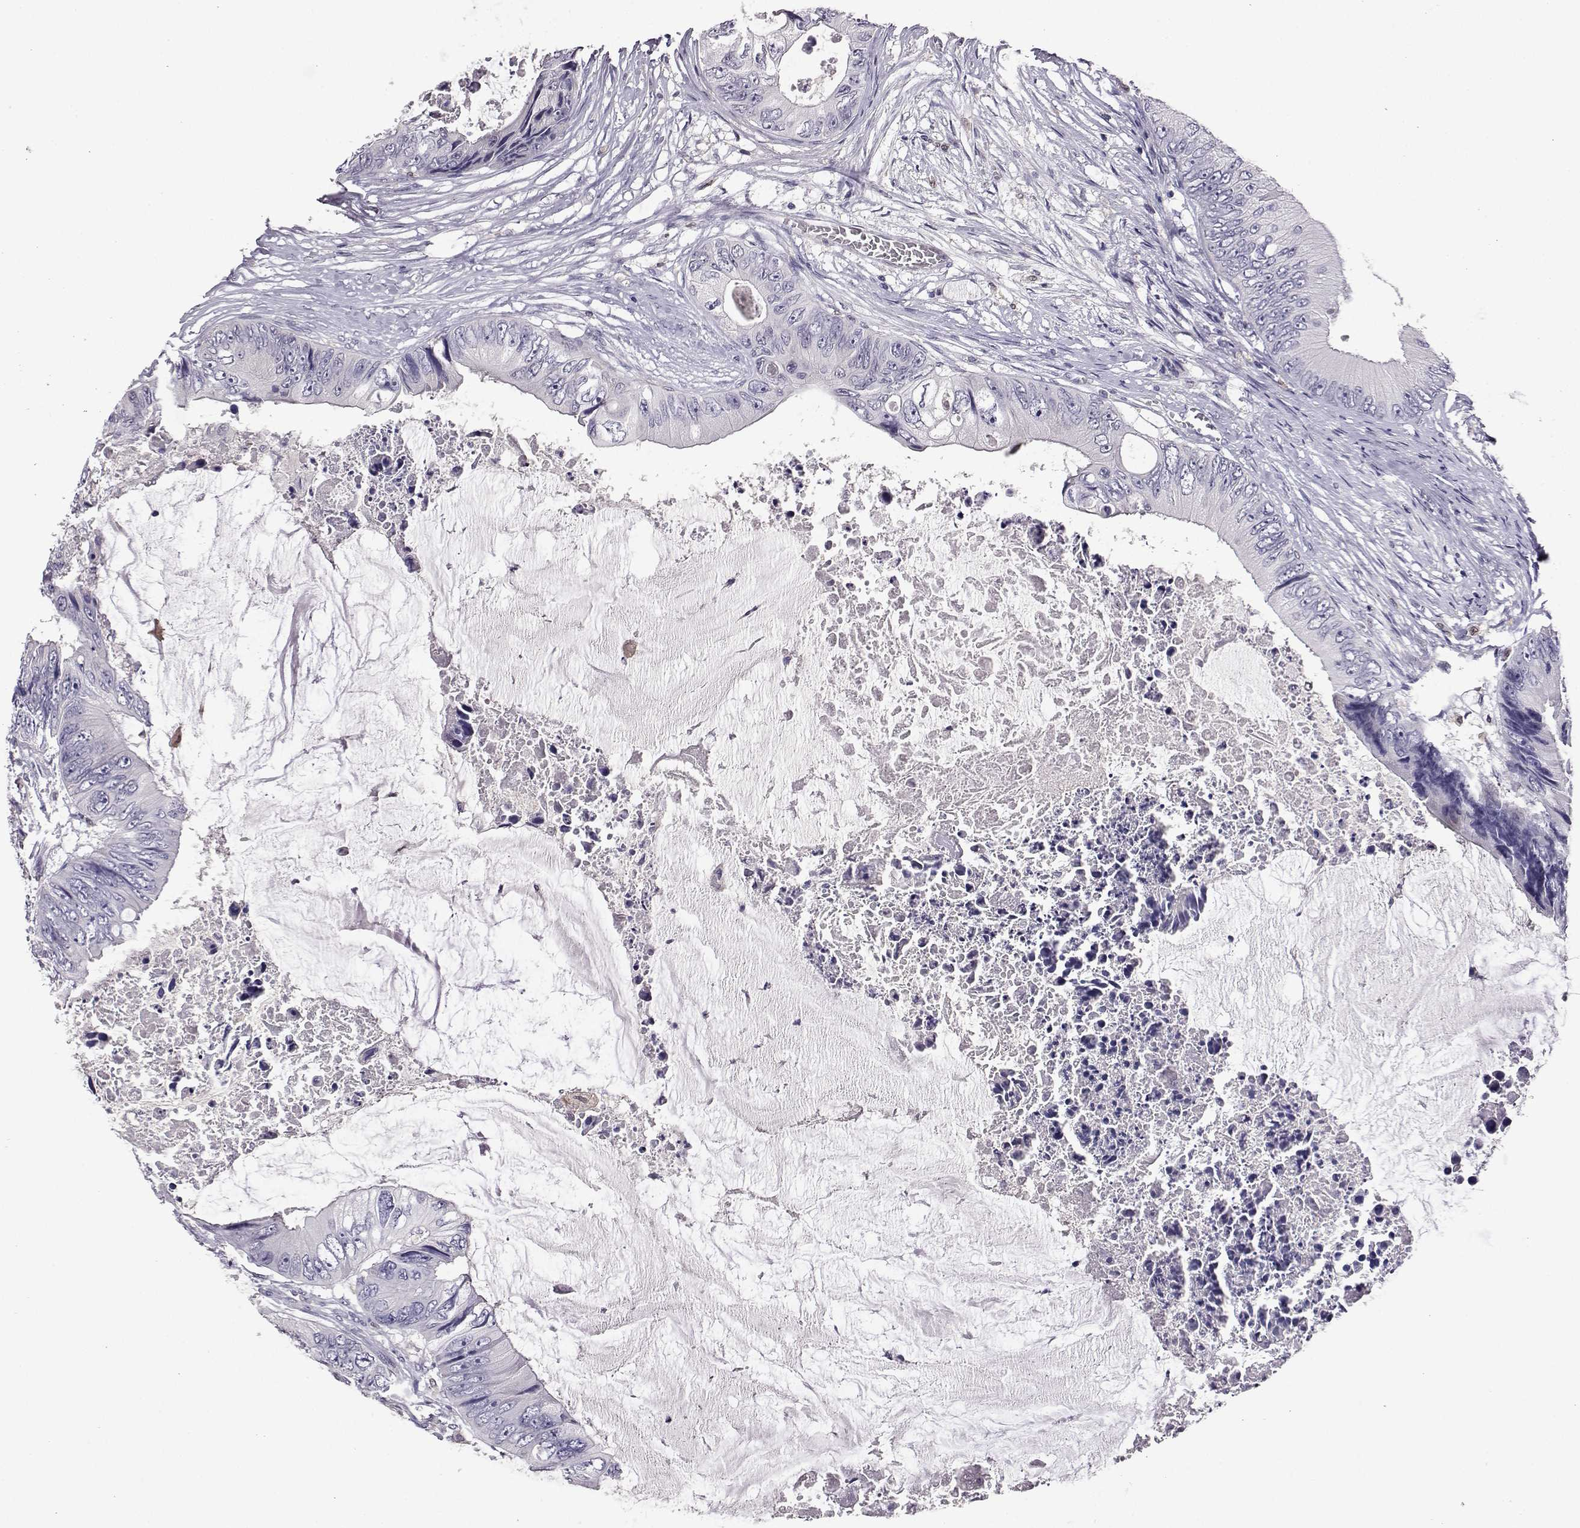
{"staining": {"intensity": "negative", "quantity": "none", "location": "none"}, "tissue": "colorectal cancer", "cell_type": "Tumor cells", "image_type": "cancer", "snomed": [{"axis": "morphology", "description": "Adenocarcinoma, NOS"}, {"axis": "topography", "description": "Rectum"}], "caption": "Immunohistochemistry (IHC) of human colorectal adenocarcinoma reveals no staining in tumor cells.", "gene": "AKR1B1", "patient": {"sex": "male", "age": 63}}